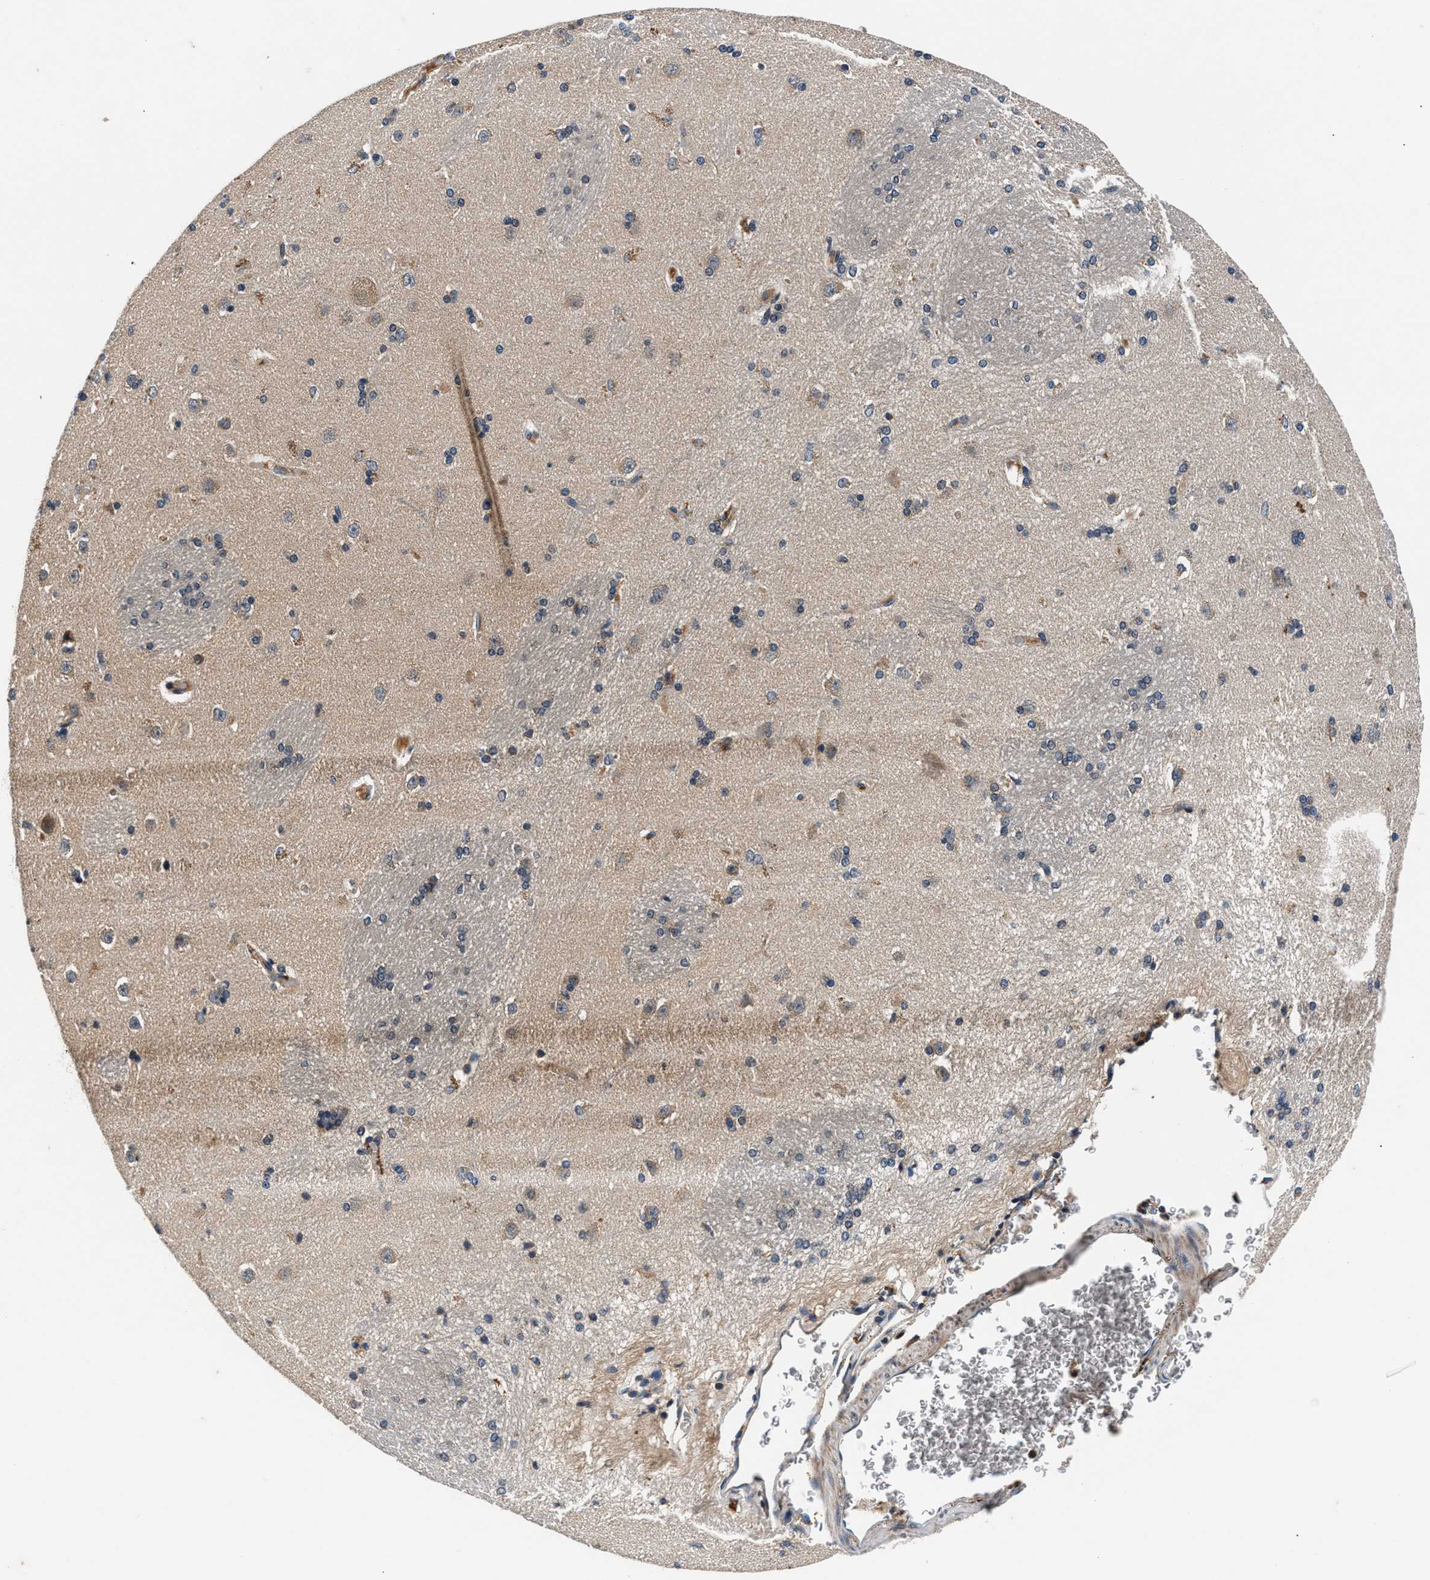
{"staining": {"intensity": "weak", "quantity": "25%-75%", "location": "cytoplasmic/membranous"}, "tissue": "caudate", "cell_type": "Glial cells", "image_type": "normal", "snomed": [{"axis": "morphology", "description": "Normal tissue, NOS"}, {"axis": "topography", "description": "Lateral ventricle wall"}], "caption": "A micrograph showing weak cytoplasmic/membranous expression in about 25%-75% of glial cells in unremarkable caudate, as visualized by brown immunohistochemical staining.", "gene": "IMMT", "patient": {"sex": "female", "age": 19}}